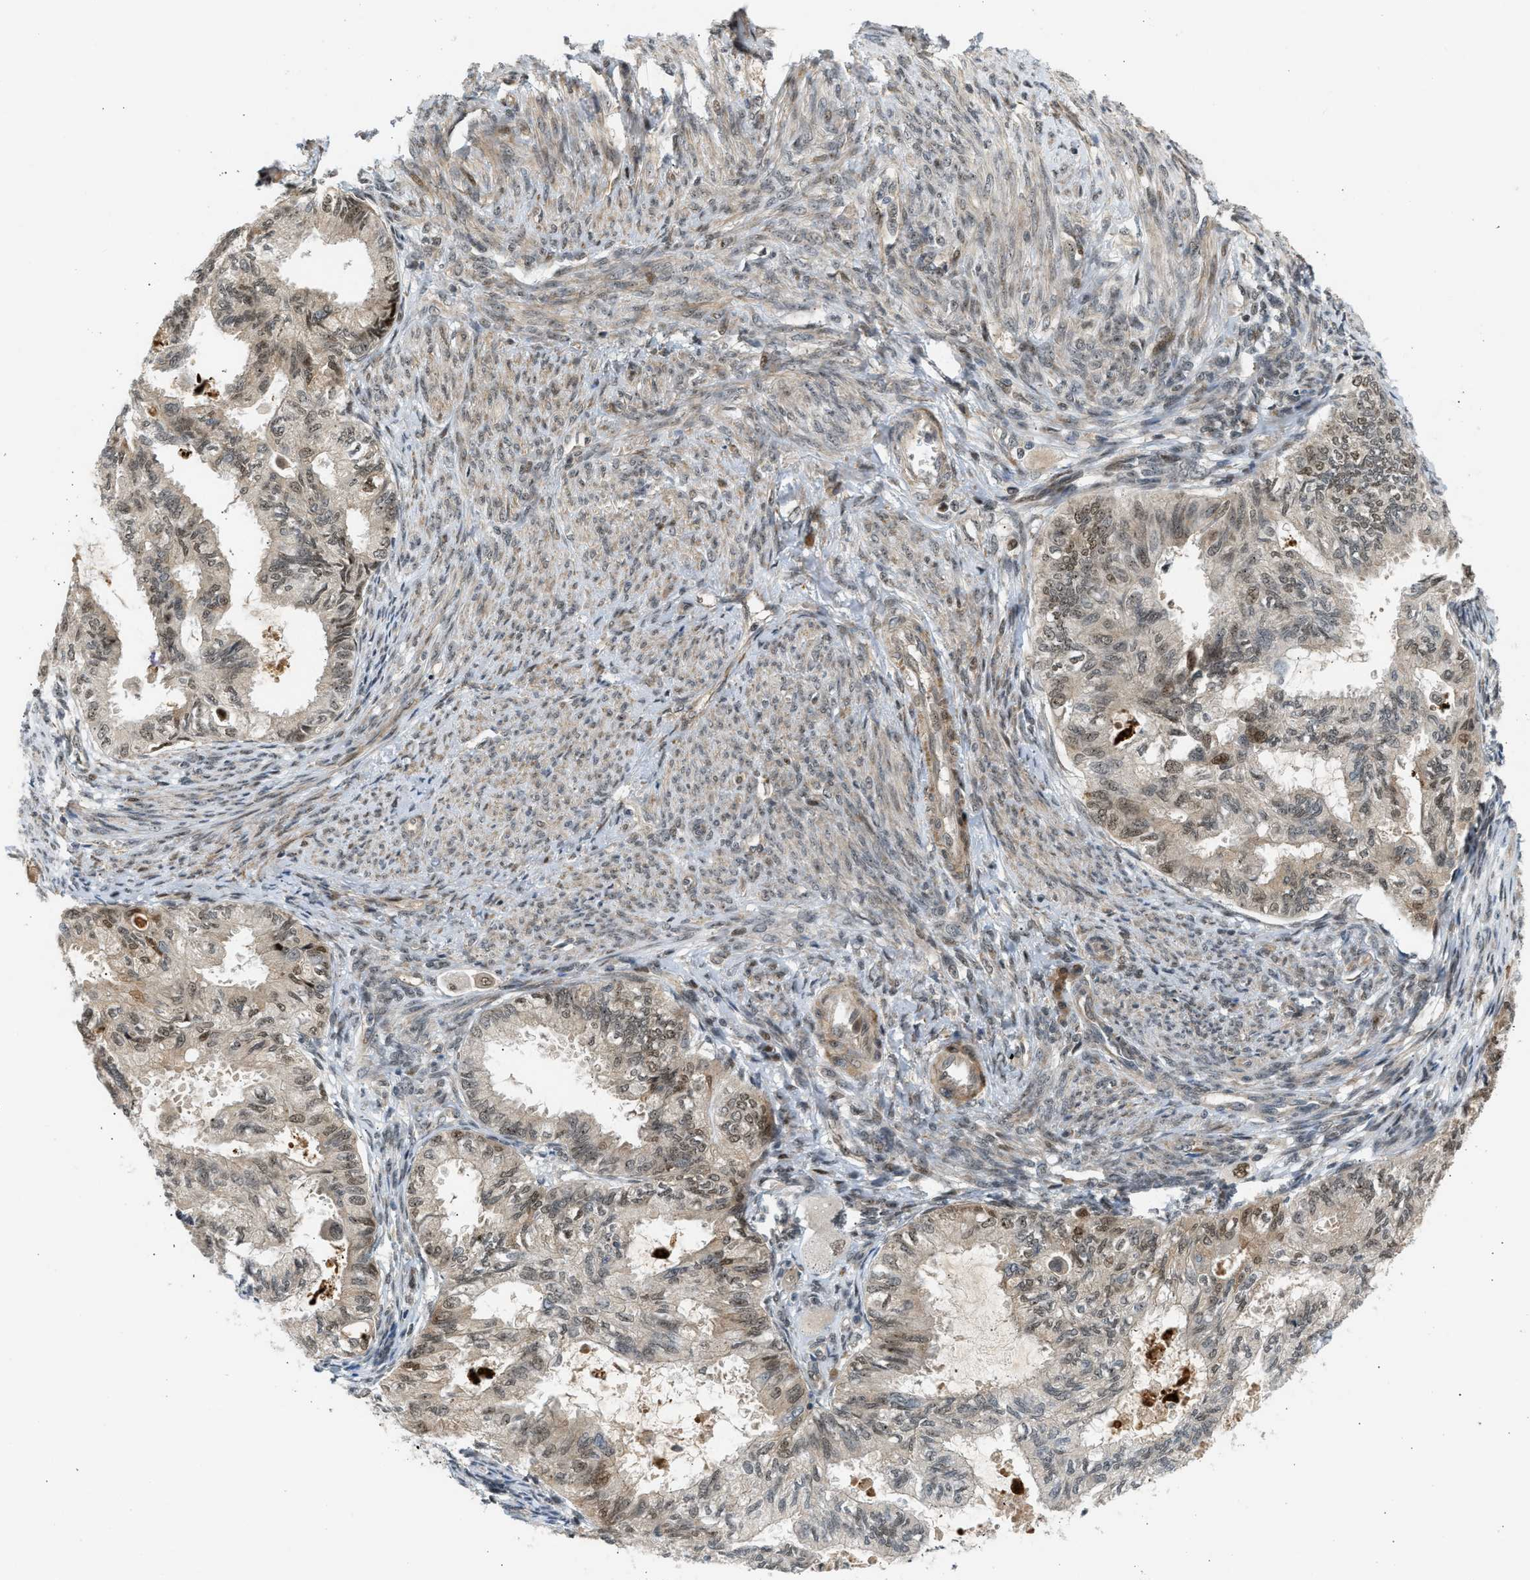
{"staining": {"intensity": "weak", "quantity": "25%-75%", "location": "nuclear"}, "tissue": "cervical cancer", "cell_type": "Tumor cells", "image_type": "cancer", "snomed": [{"axis": "morphology", "description": "Normal tissue, NOS"}, {"axis": "morphology", "description": "Adenocarcinoma, NOS"}, {"axis": "topography", "description": "Cervix"}, {"axis": "topography", "description": "Endometrium"}], "caption": "High-magnification brightfield microscopy of adenocarcinoma (cervical) stained with DAB (3,3'-diaminobenzidine) (brown) and counterstained with hematoxylin (blue). tumor cells exhibit weak nuclear positivity is identified in approximately25%-75% of cells. The protein of interest is stained brown, and the nuclei are stained in blue (DAB IHC with brightfield microscopy, high magnification).", "gene": "BAG1", "patient": {"sex": "female", "age": 86}}